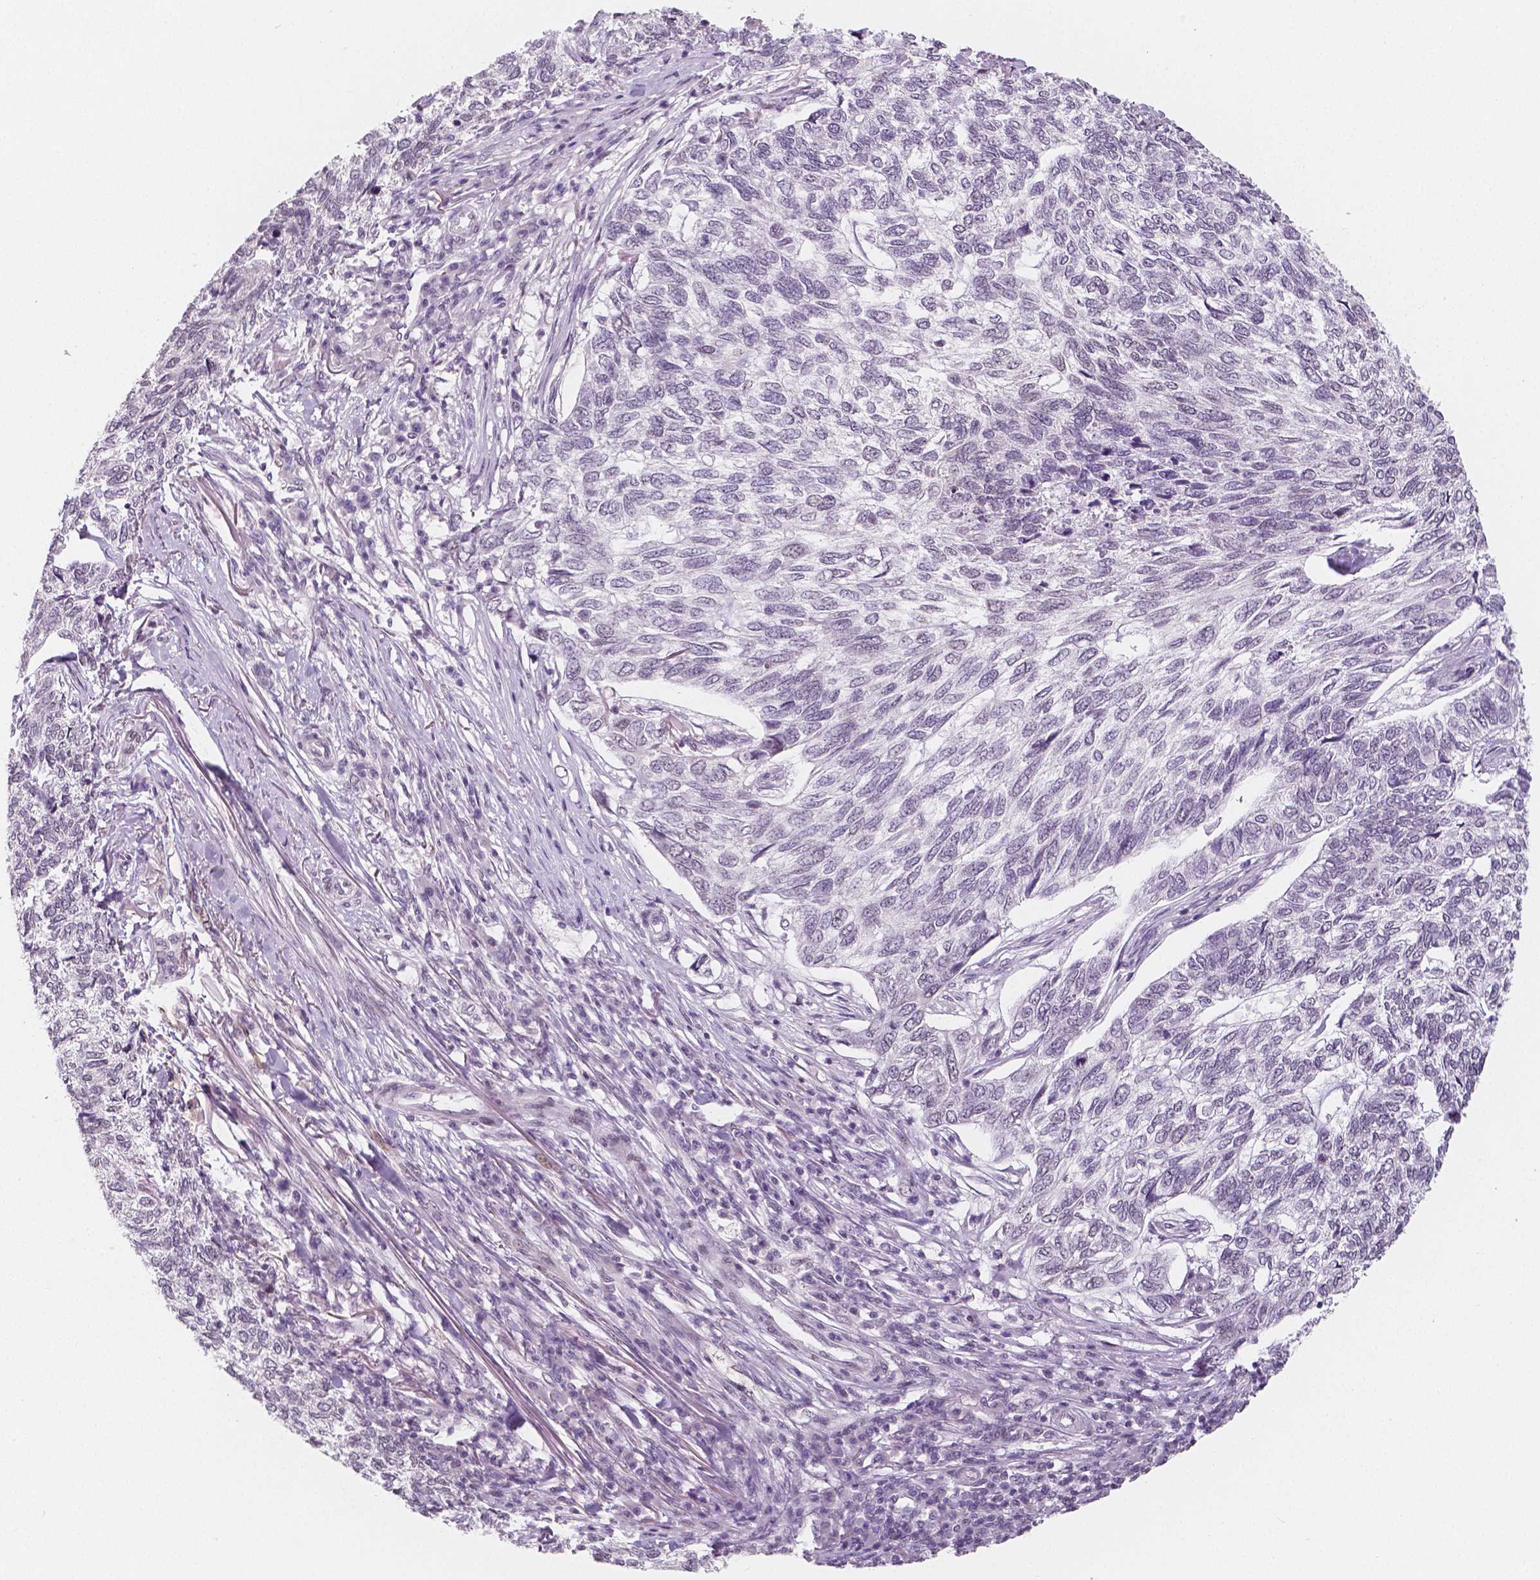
{"staining": {"intensity": "negative", "quantity": "none", "location": "none"}, "tissue": "skin cancer", "cell_type": "Tumor cells", "image_type": "cancer", "snomed": [{"axis": "morphology", "description": "Basal cell carcinoma"}, {"axis": "topography", "description": "Skin"}], "caption": "Micrograph shows no protein expression in tumor cells of skin cancer (basal cell carcinoma) tissue. (DAB (3,3'-diaminobenzidine) immunohistochemistry (IHC) with hematoxylin counter stain).", "gene": "KDM5B", "patient": {"sex": "female", "age": 65}}